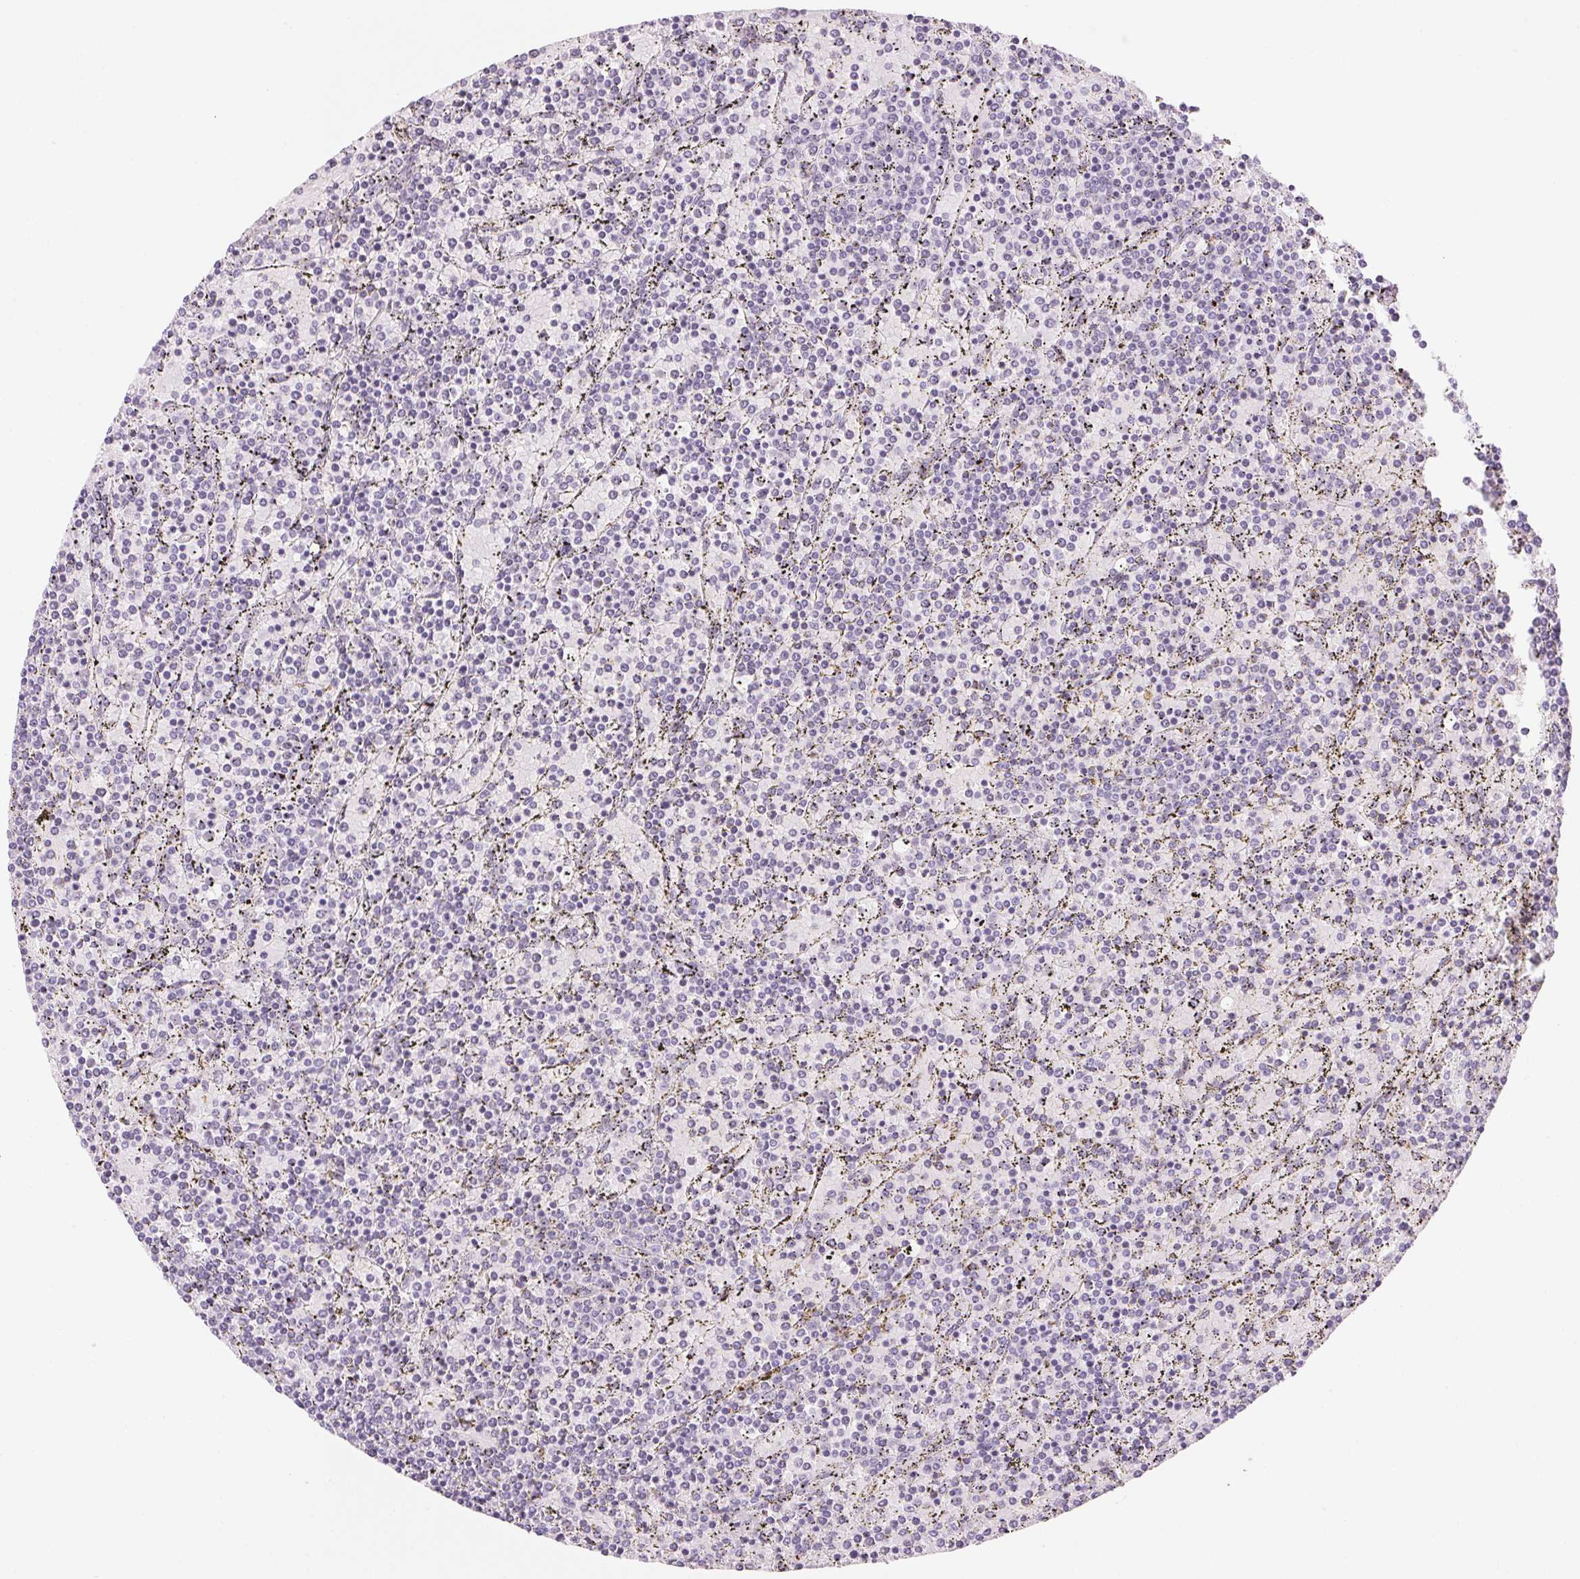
{"staining": {"intensity": "negative", "quantity": "none", "location": "none"}, "tissue": "lymphoma", "cell_type": "Tumor cells", "image_type": "cancer", "snomed": [{"axis": "morphology", "description": "Malignant lymphoma, non-Hodgkin's type, Low grade"}, {"axis": "topography", "description": "Spleen"}], "caption": "This is a histopathology image of immunohistochemistry staining of lymphoma, which shows no positivity in tumor cells.", "gene": "IGFBP1", "patient": {"sex": "female", "age": 77}}